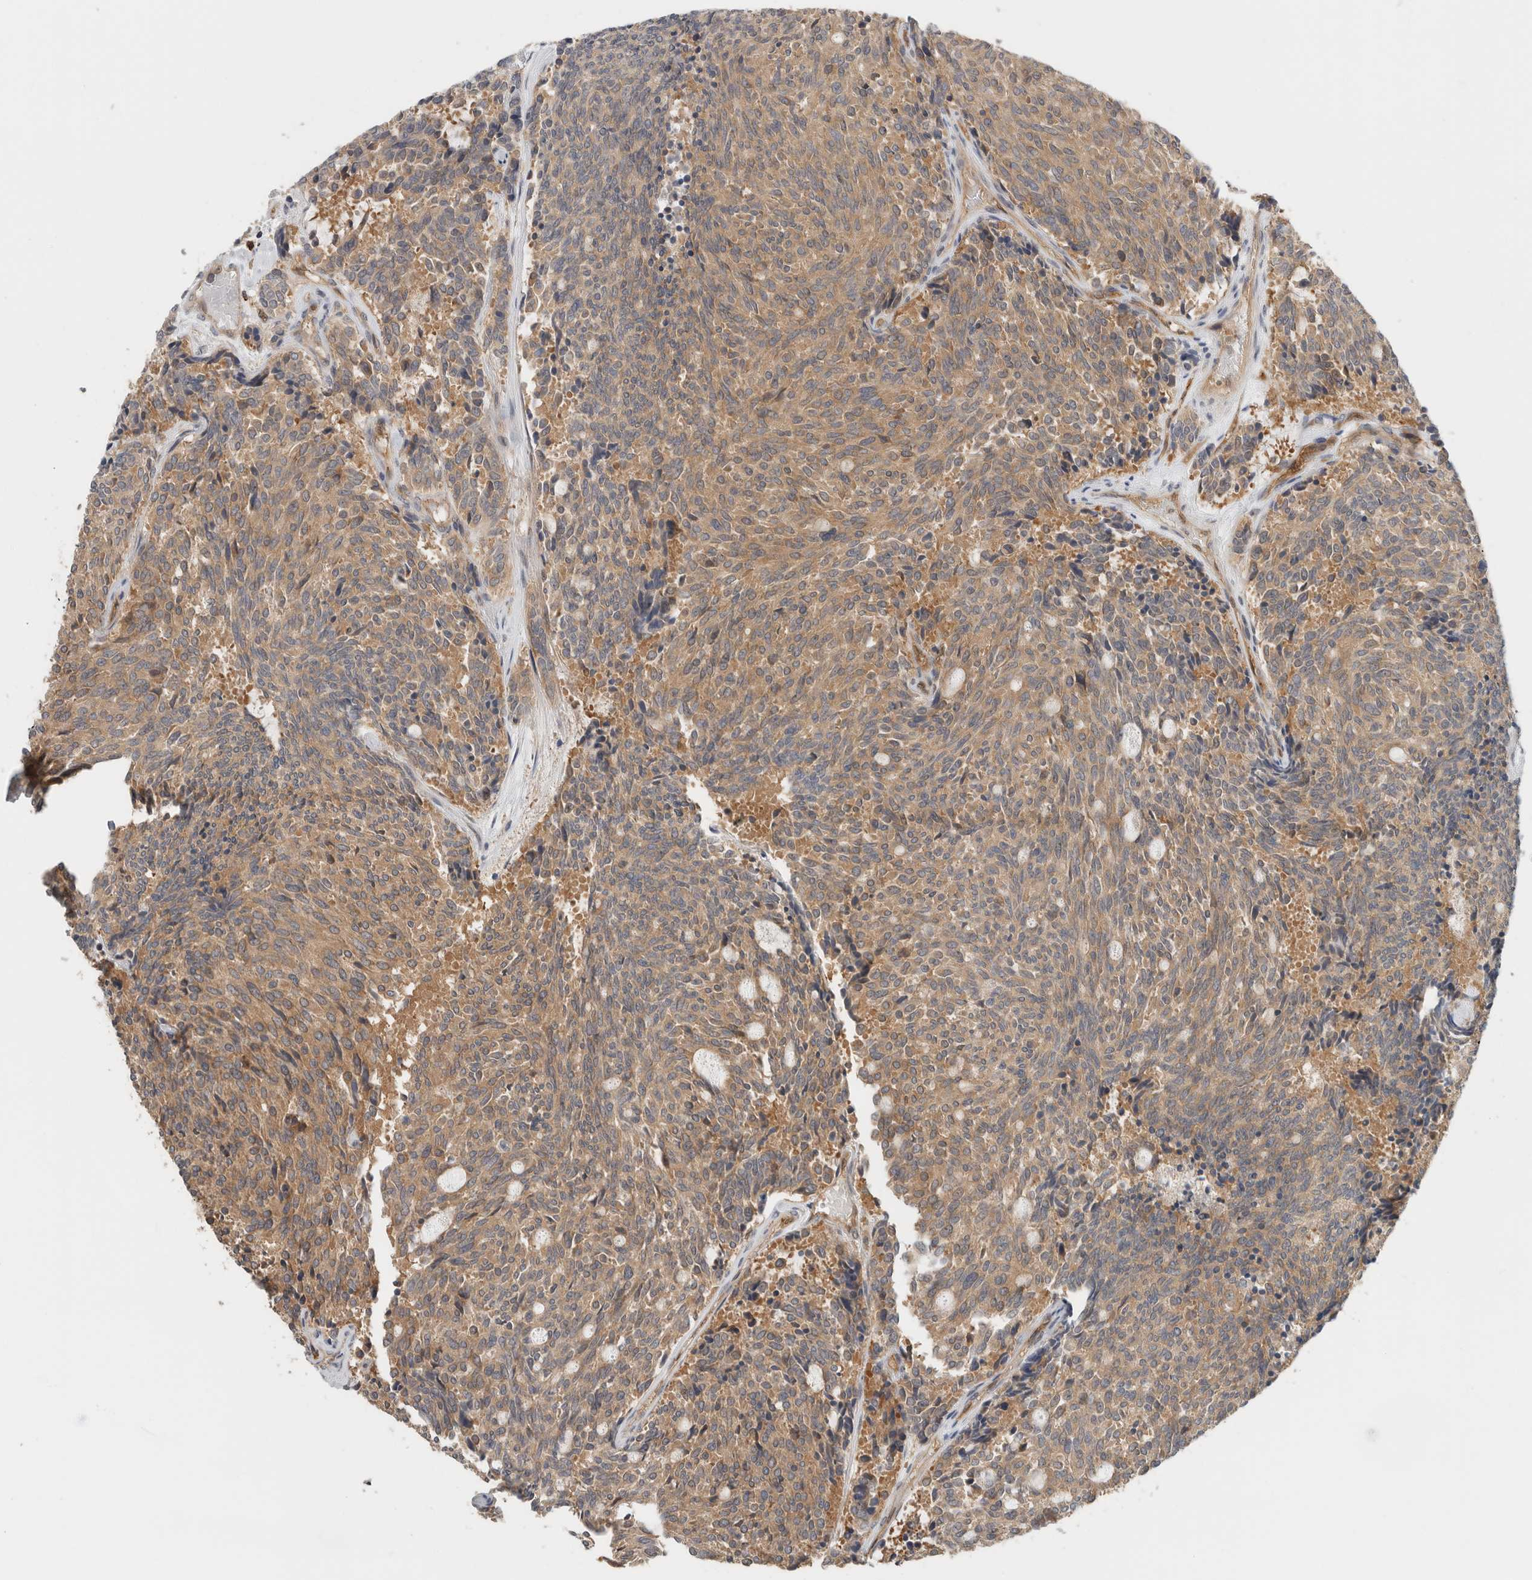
{"staining": {"intensity": "moderate", "quantity": ">75%", "location": "cytoplasmic/membranous"}, "tissue": "carcinoid", "cell_type": "Tumor cells", "image_type": "cancer", "snomed": [{"axis": "morphology", "description": "Carcinoid, malignant, NOS"}, {"axis": "topography", "description": "Pancreas"}], "caption": "Human carcinoid stained with a brown dye reveals moderate cytoplasmic/membranous positive expression in approximately >75% of tumor cells.", "gene": "PFDN4", "patient": {"sex": "female", "age": 54}}